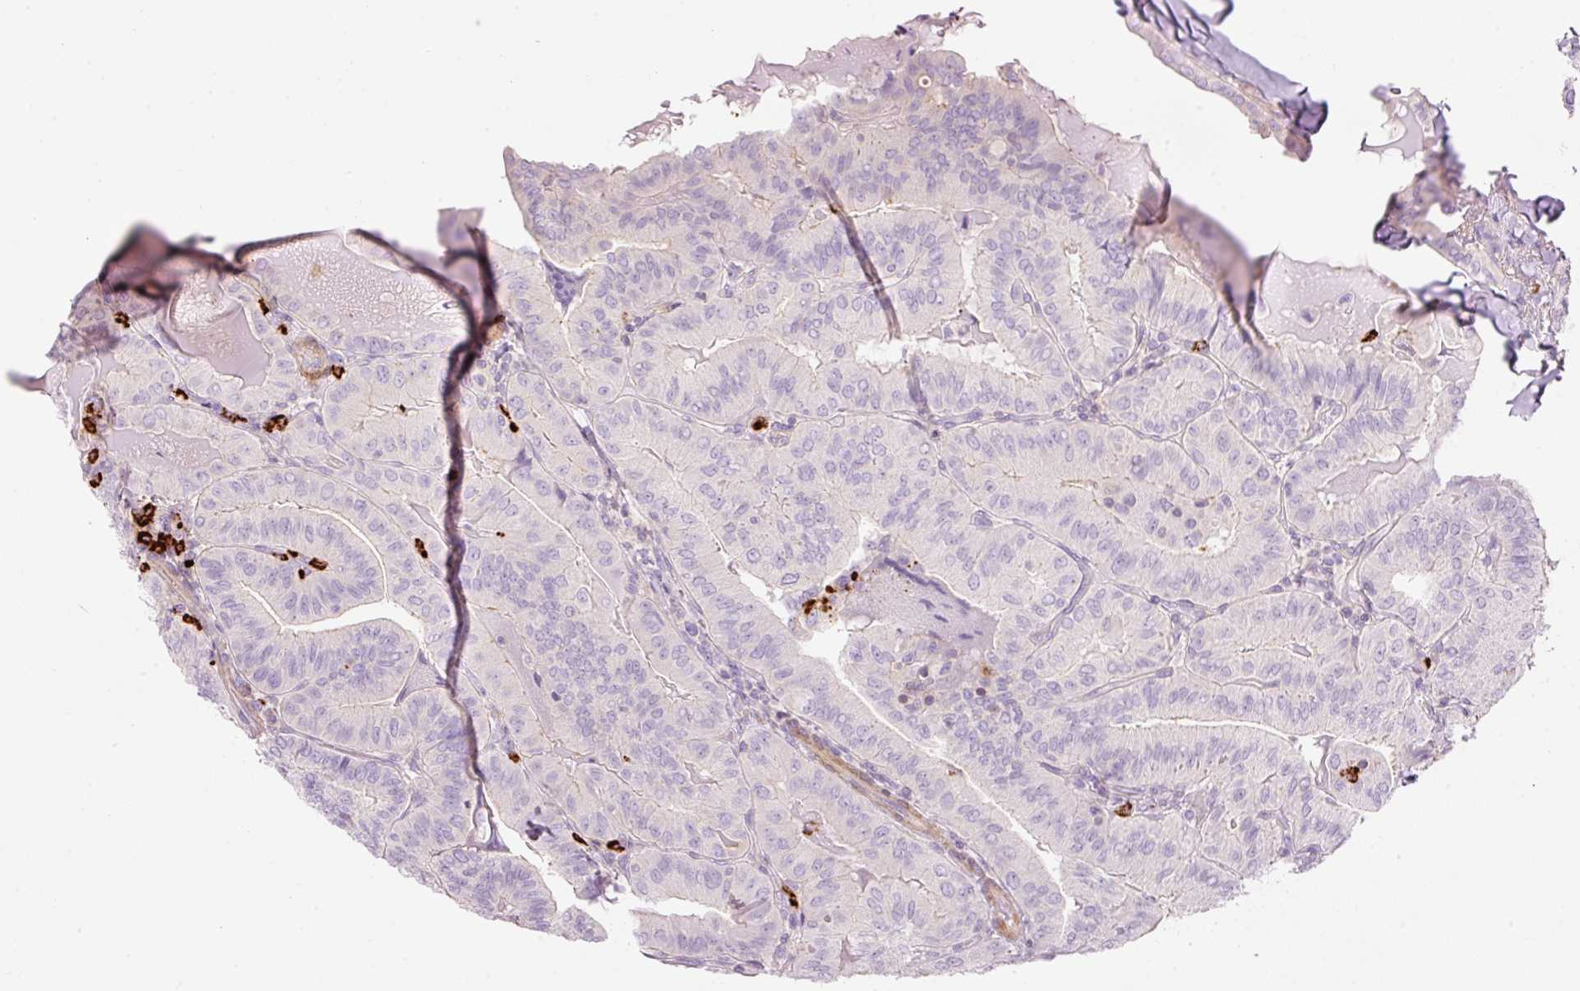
{"staining": {"intensity": "negative", "quantity": "none", "location": "none"}, "tissue": "thyroid cancer", "cell_type": "Tumor cells", "image_type": "cancer", "snomed": [{"axis": "morphology", "description": "Papillary adenocarcinoma, NOS"}, {"axis": "topography", "description": "Thyroid gland"}], "caption": "Thyroid cancer was stained to show a protein in brown. There is no significant positivity in tumor cells. (Immunohistochemistry, brightfield microscopy, high magnification).", "gene": "MAP3K3", "patient": {"sex": "female", "age": 68}}